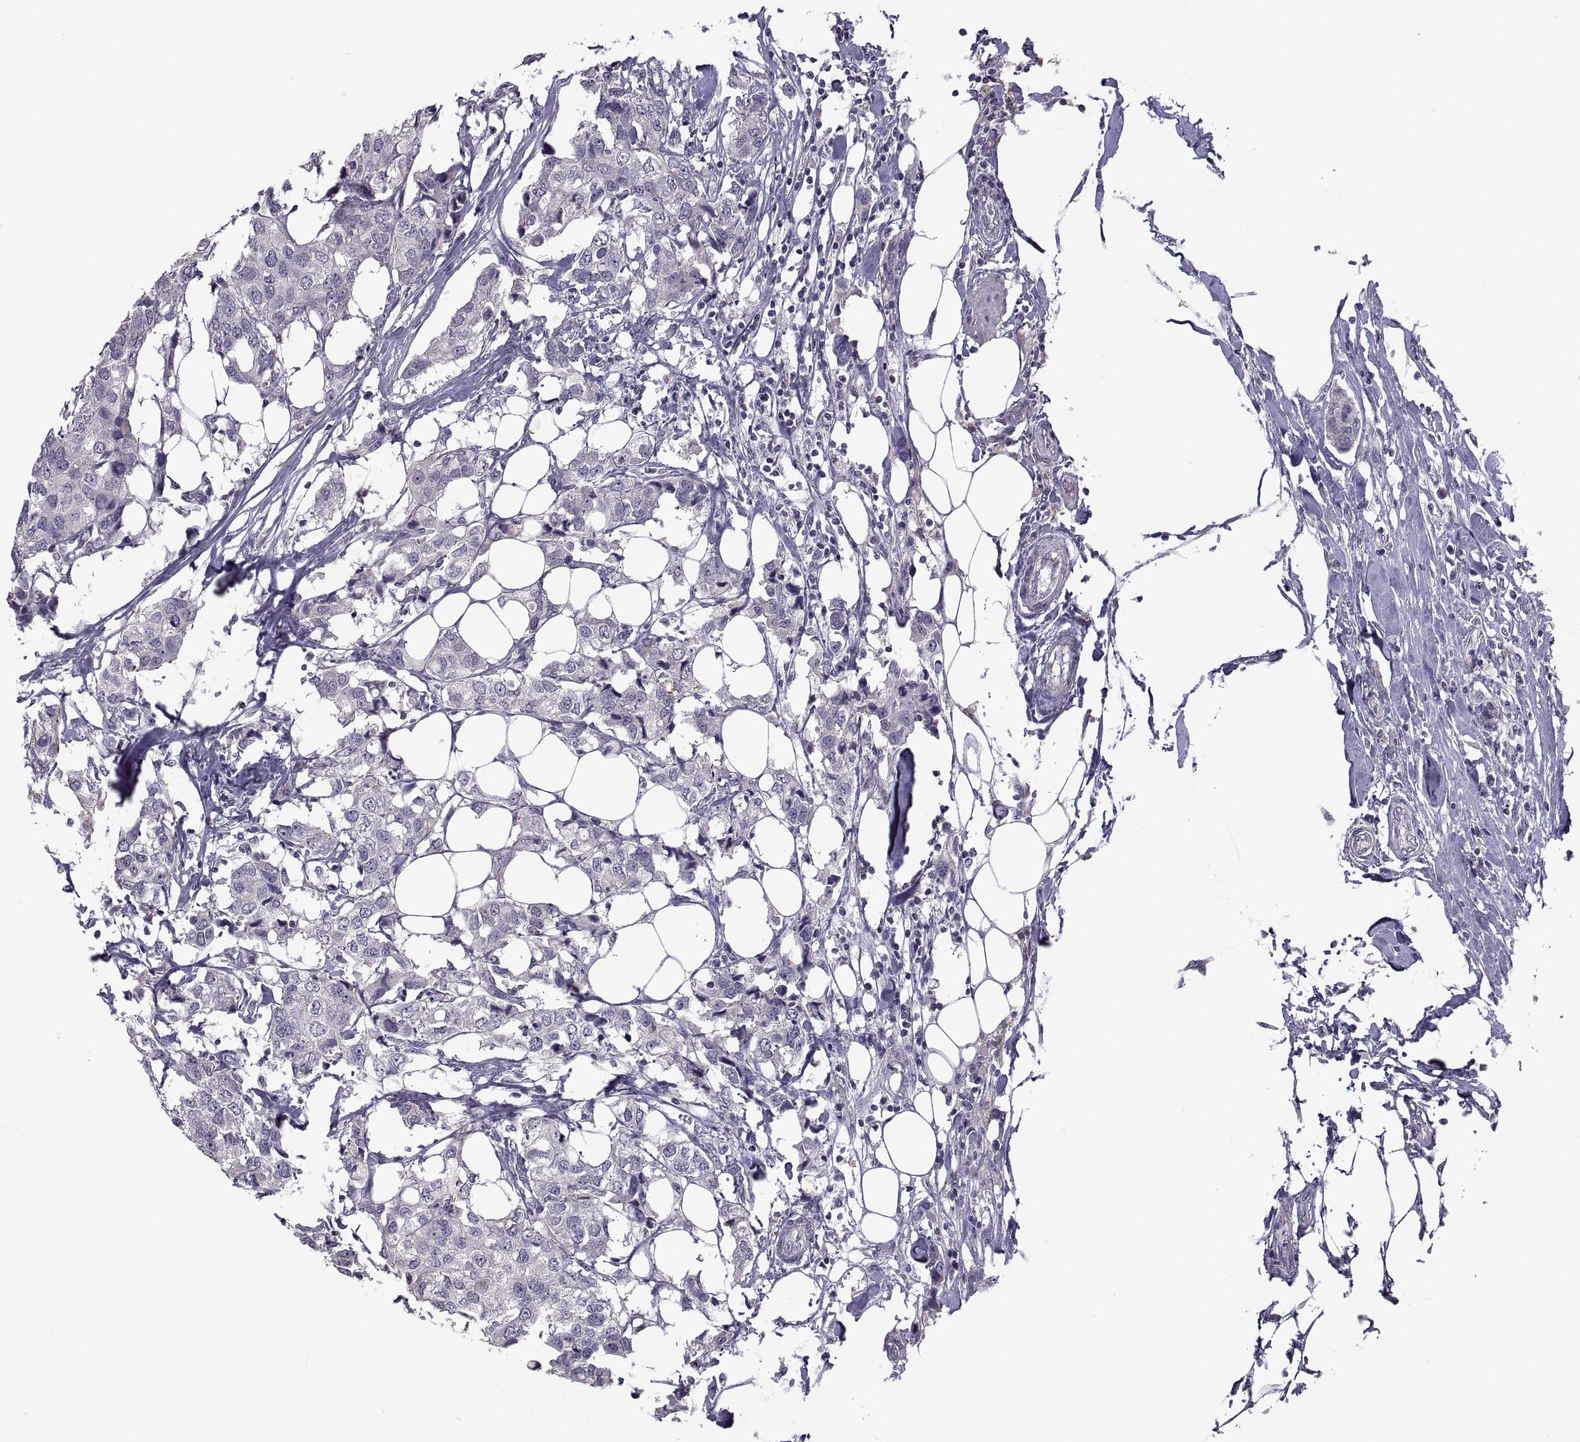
{"staining": {"intensity": "negative", "quantity": "none", "location": "none"}, "tissue": "breast cancer", "cell_type": "Tumor cells", "image_type": "cancer", "snomed": [{"axis": "morphology", "description": "Duct carcinoma"}, {"axis": "topography", "description": "Breast"}], "caption": "Breast invasive ductal carcinoma stained for a protein using immunohistochemistry (IHC) exhibits no expression tumor cells.", "gene": "NPTX2", "patient": {"sex": "female", "age": 80}}